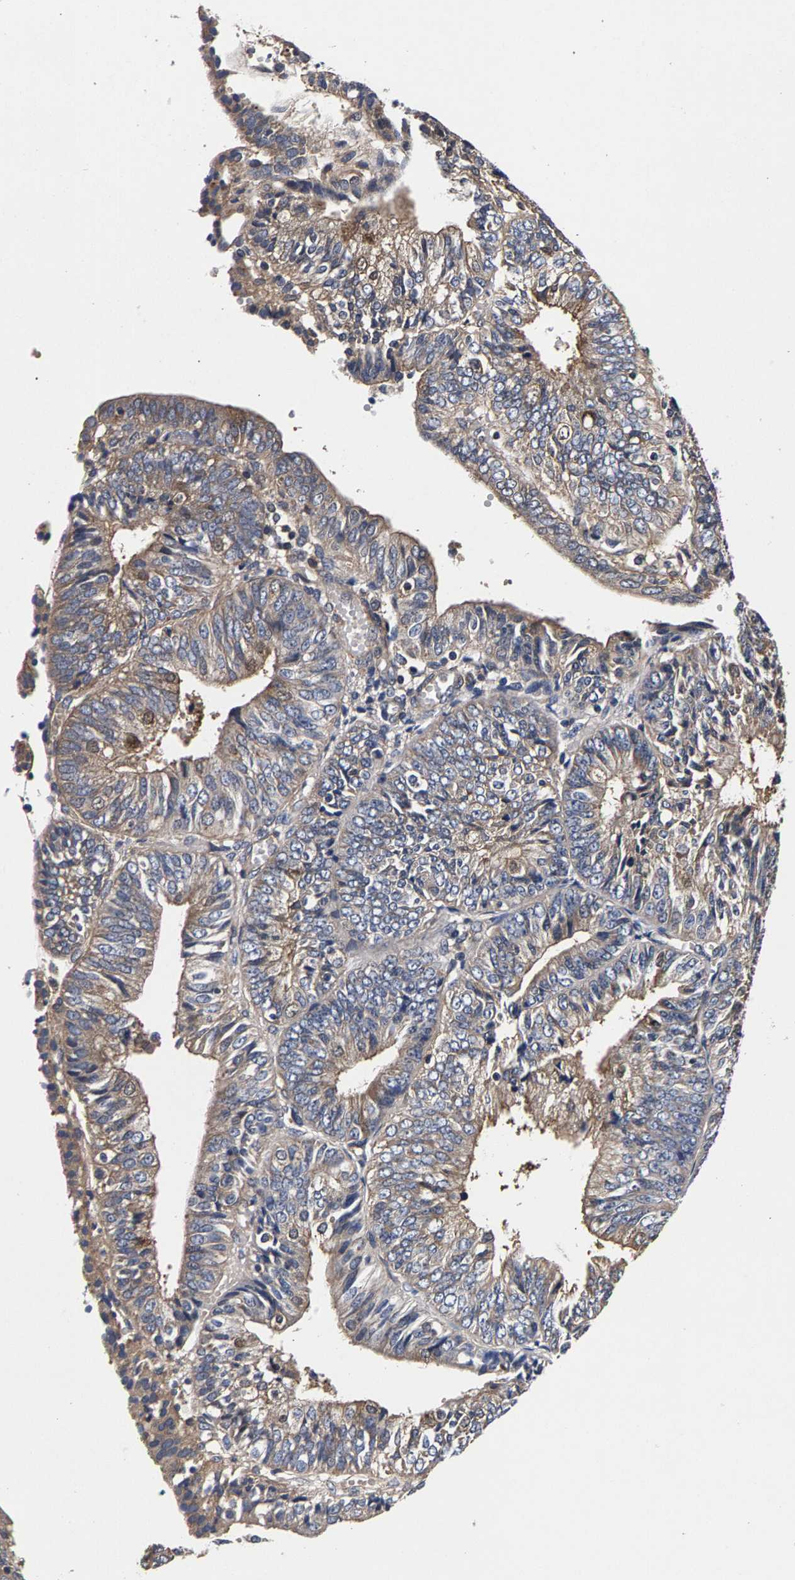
{"staining": {"intensity": "weak", "quantity": "25%-75%", "location": "cytoplasmic/membranous"}, "tissue": "endometrial cancer", "cell_type": "Tumor cells", "image_type": "cancer", "snomed": [{"axis": "morphology", "description": "Adenocarcinoma, NOS"}, {"axis": "topography", "description": "Endometrium"}], "caption": "Brown immunohistochemical staining in human endometrial cancer (adenocarcinoma) demonstrates weak cytoplasmic/membranous positivity in approximately 25%-75% of tumor cells. (Brightfield microscopy of DAB IHC at high magnification).", "gene": "MARCHF7", "patient": {"sex": "female", "age": 58}}